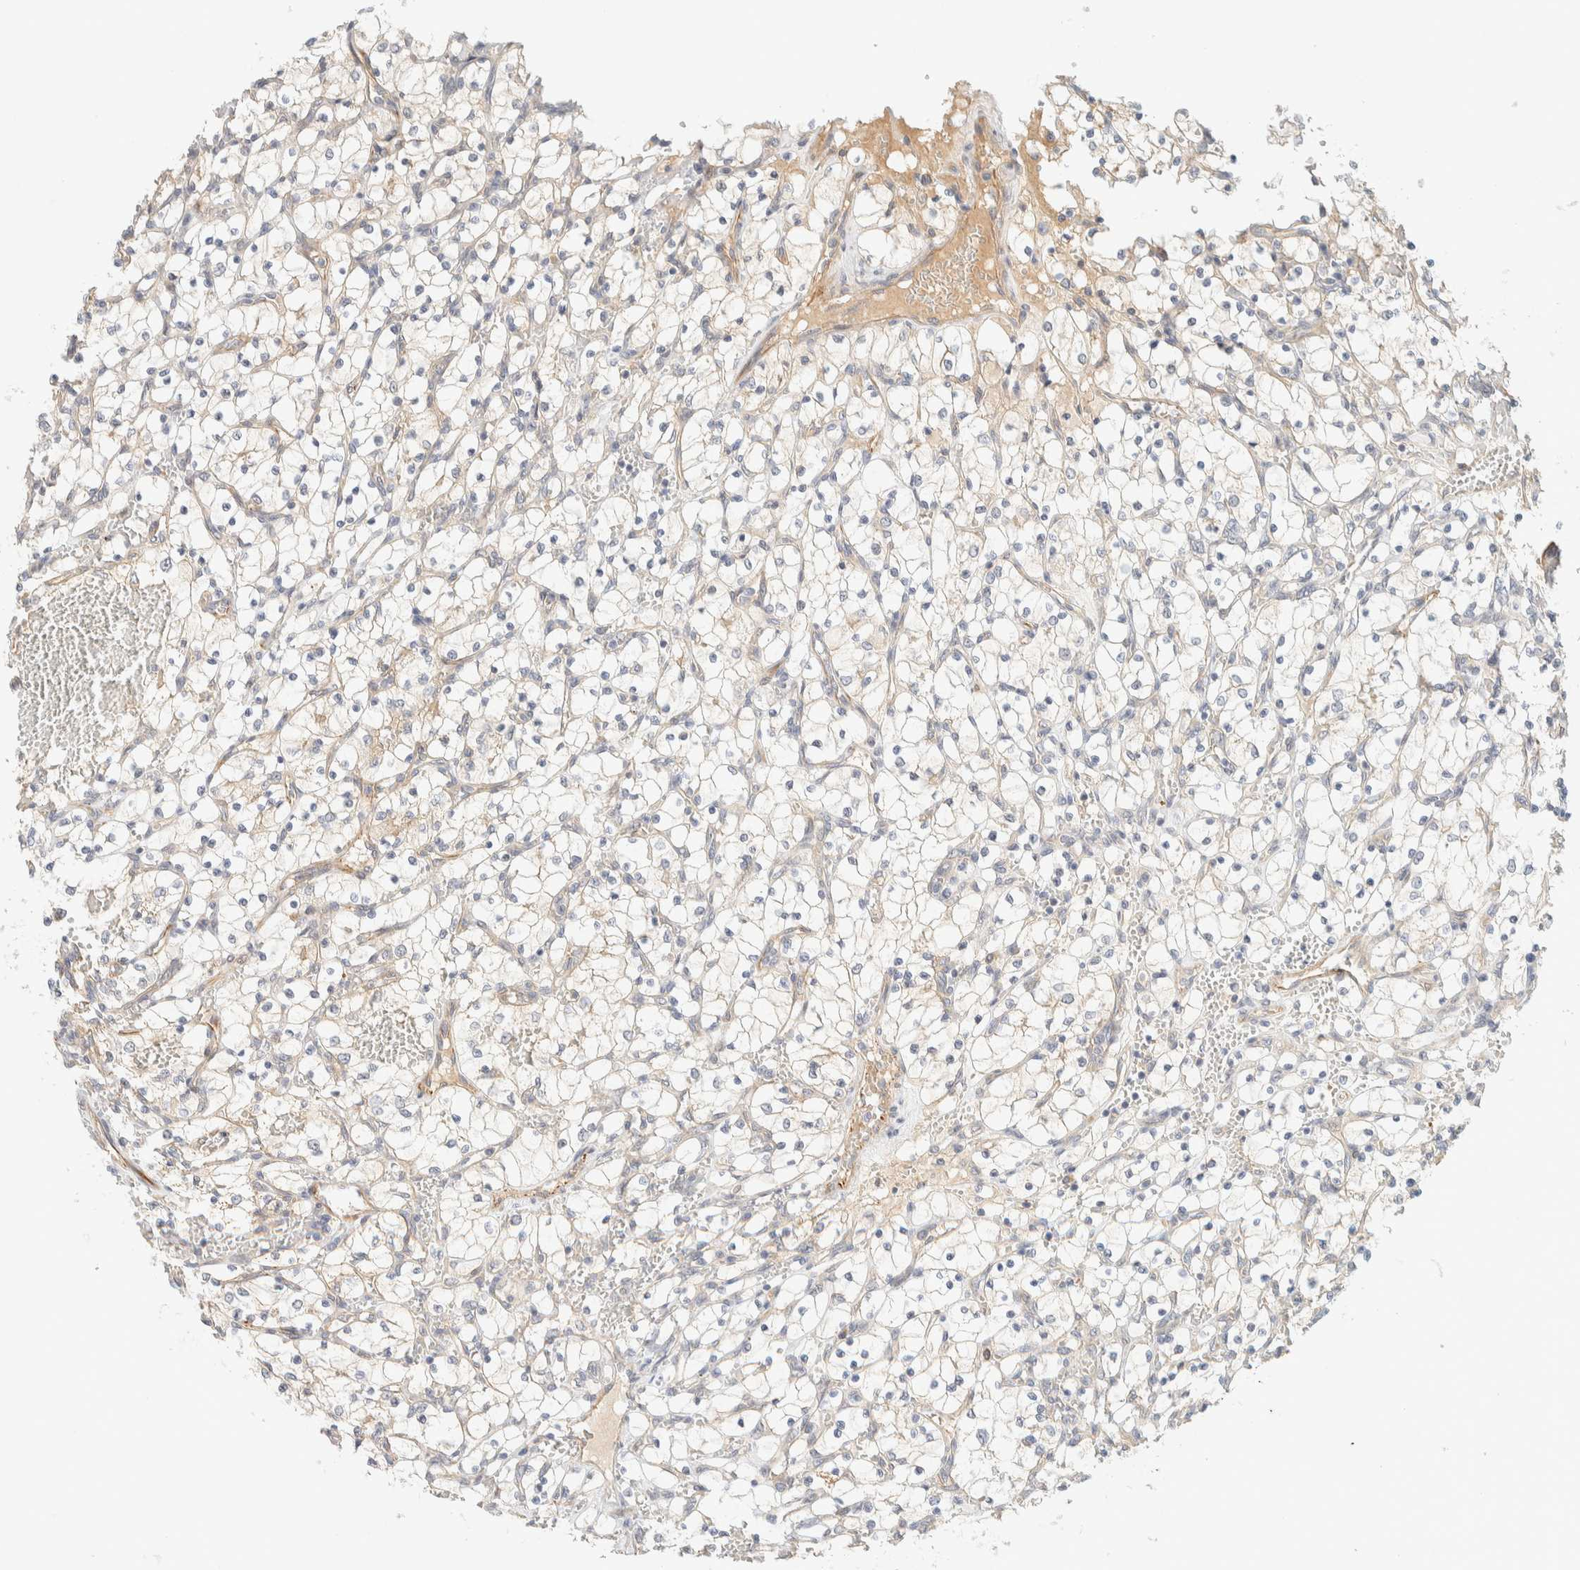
{"staining": {"intensity": "weak", "quantity": "25%-75%", "location": "cytoplasmic/membranous"}, "tissue": "renal cancer", "cell_type": "Tumor cells", "image_type": "cancer", "snomed": [{"axis": "morphology", "description": "Adenocarcinoma, NOS"}, {"axis": "topography", "description": "Kidney"}], "caption": "Renal cancer tissue exhibits weak cytoplasmic/membranous positivity in approximately 25%-75% of tumor cells", "gene": "FAT1", "patient": {"sex": "female", "age": 69}}